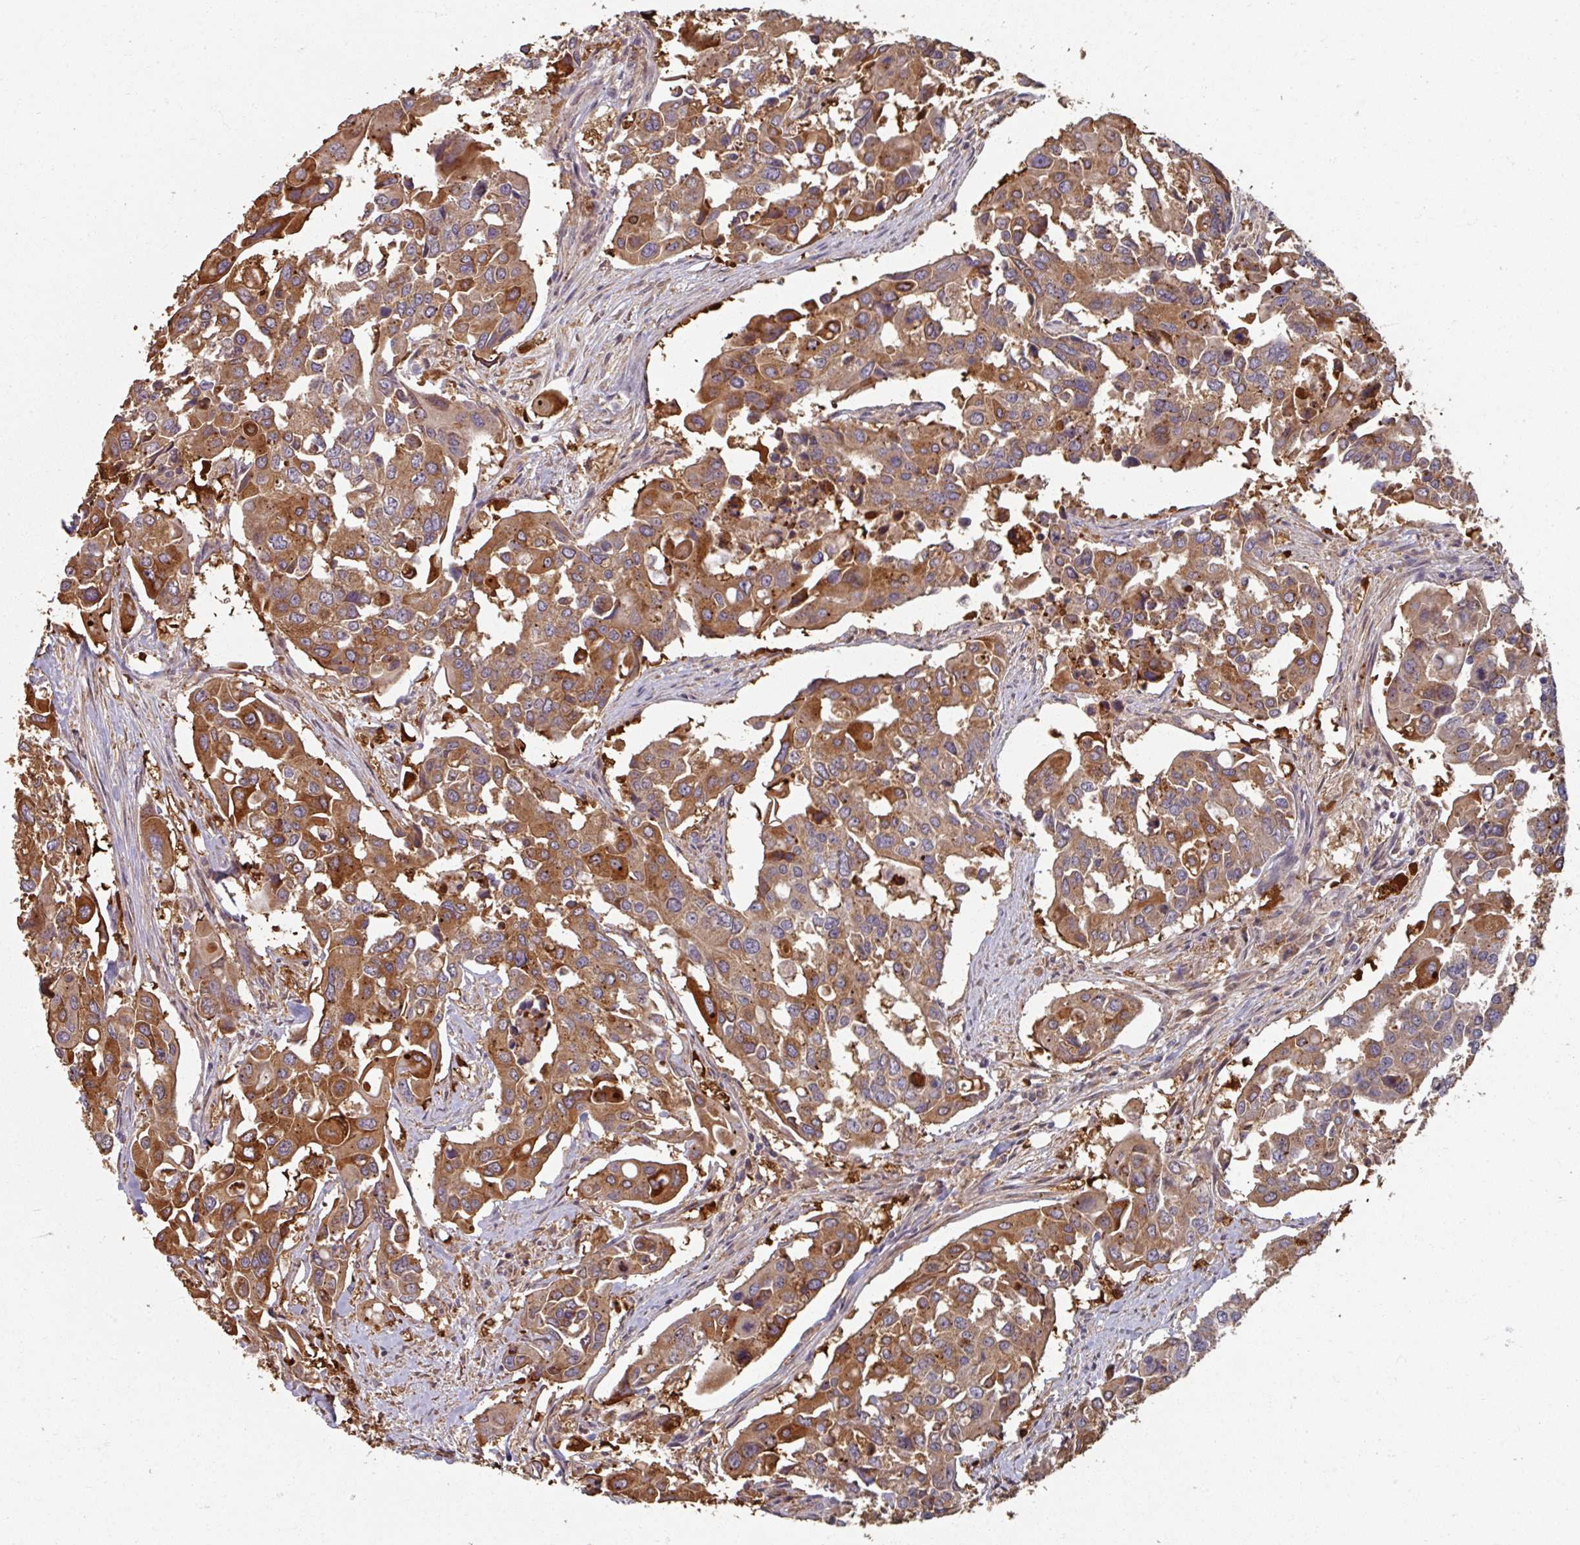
{"staining": {"intensity": "moderate", "quantity": ">75%", "location": "cytoplasmic/membranous"}, "tissue": "colorectal cancer", "cell_type": "Tumor cells", "image_type": "cancer", "snomed": [{"axis": "morphology", "description": "Adenocarcinoma, NOS"}, {"axis": "topography", "description": "Colon"}], "caption": "Colorectal cancer stained for a protein (brown) exhibits moderate cytoplasmic/membranous positive staining in about >75% of tumor cells.", "gene": "CCDC68", "patient": {"sex": "male", "age": 77}}